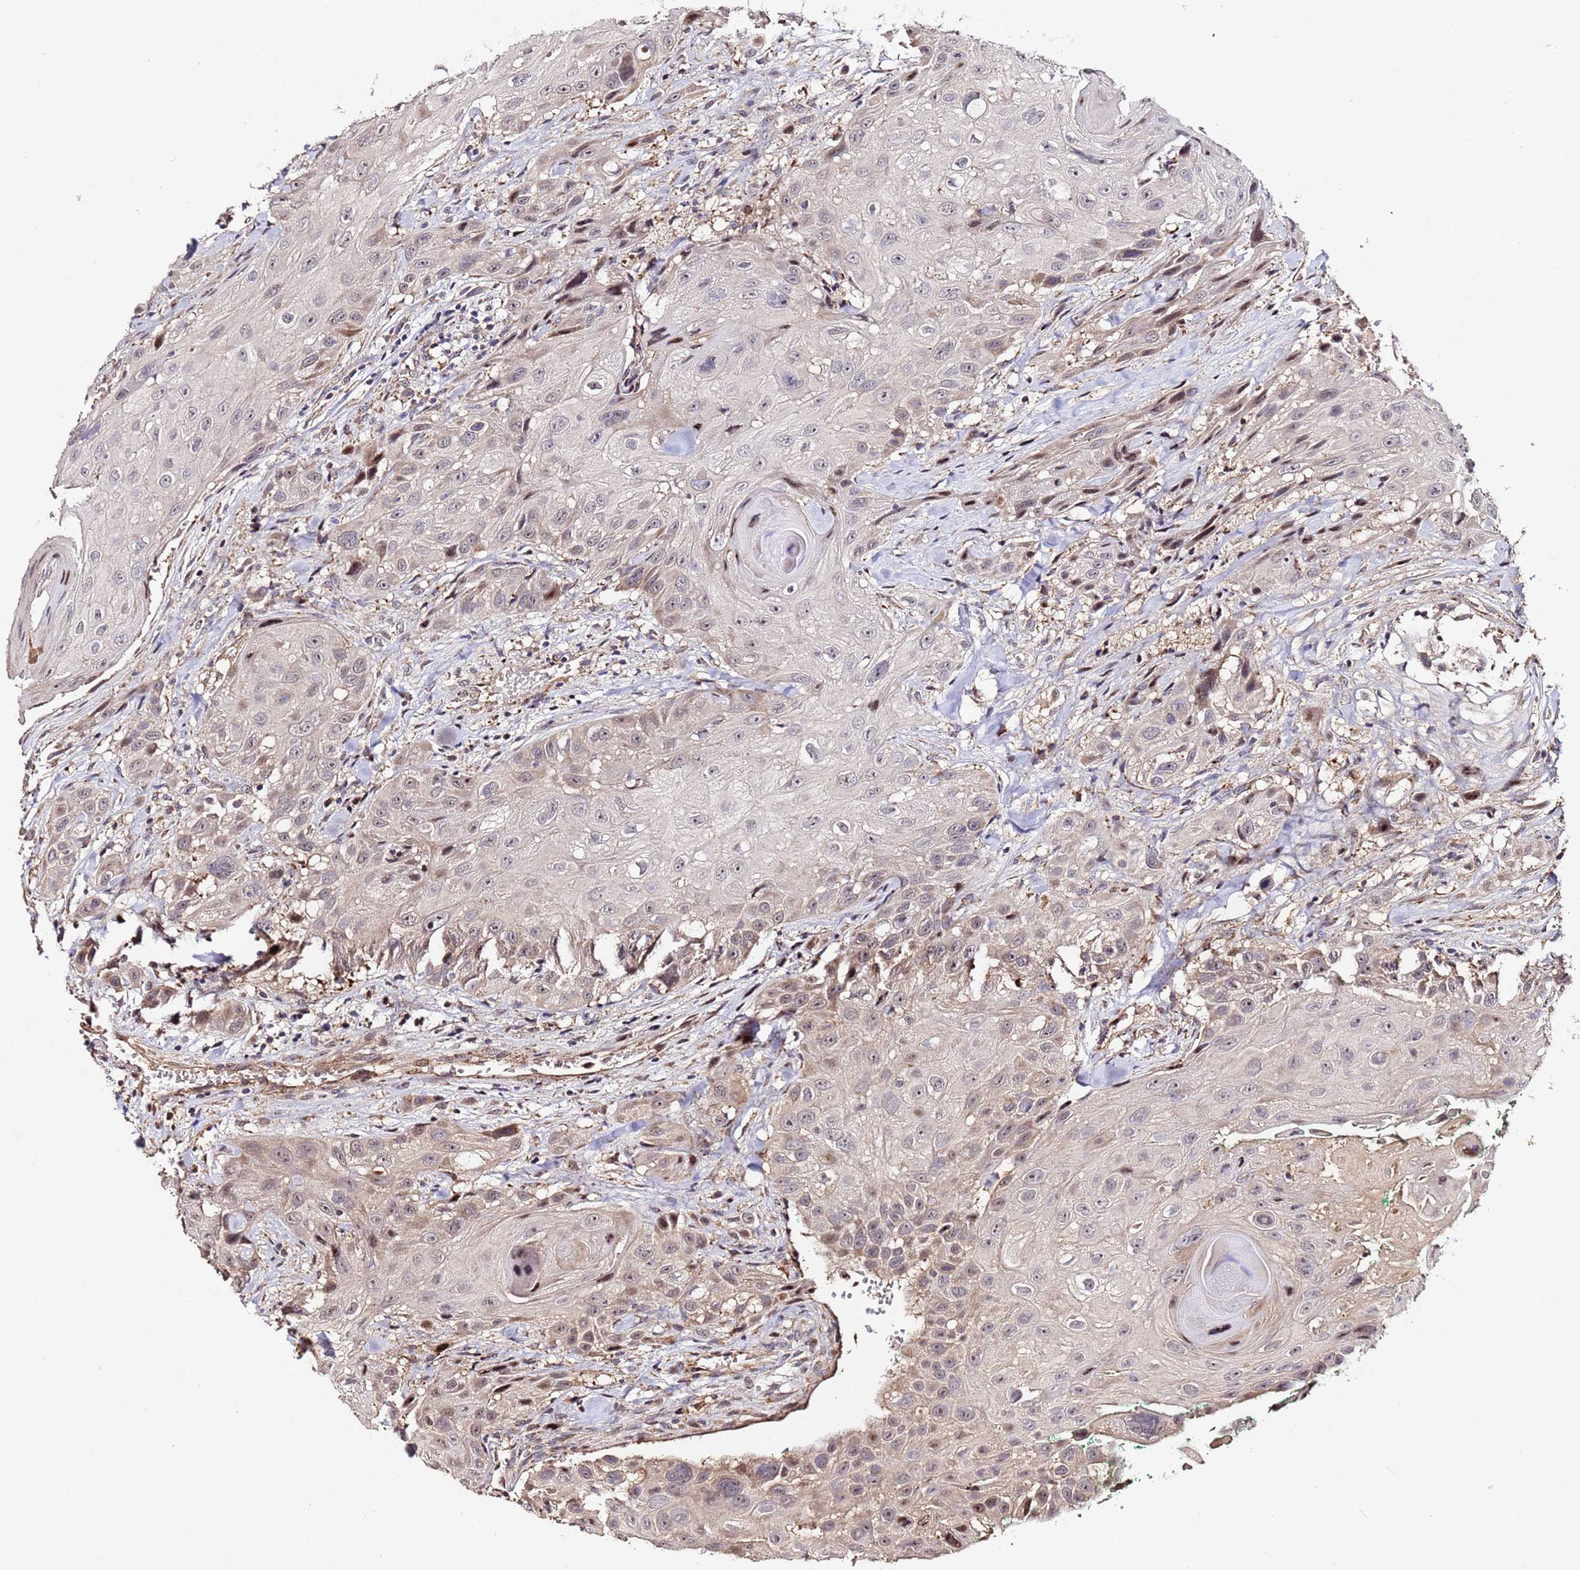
{"staining": {"intensity": "moderate", "quantity": ">75%", "location": "nuclear"}, "tissue": "head and neck cancer", "cell_type": "Tumor cells", "image_type": "cancer", "snomed": [{"axis": "morphology", "description": "Squamous cell carcinoma, NOS"}, {"axis": "topography", "description": "Head-Neck"}], "caption": "High-magnification brightfield microscopy of squamous cell carcinoma (head and neck) stained with DAB (brown) and counterstained with hematoxylin (blue). tumor cells exhibit moderate nuclear expression is seen in approximately>75% of cells.", "gene": "WNK4", "patient": {"sex": "male", "age": 81}}